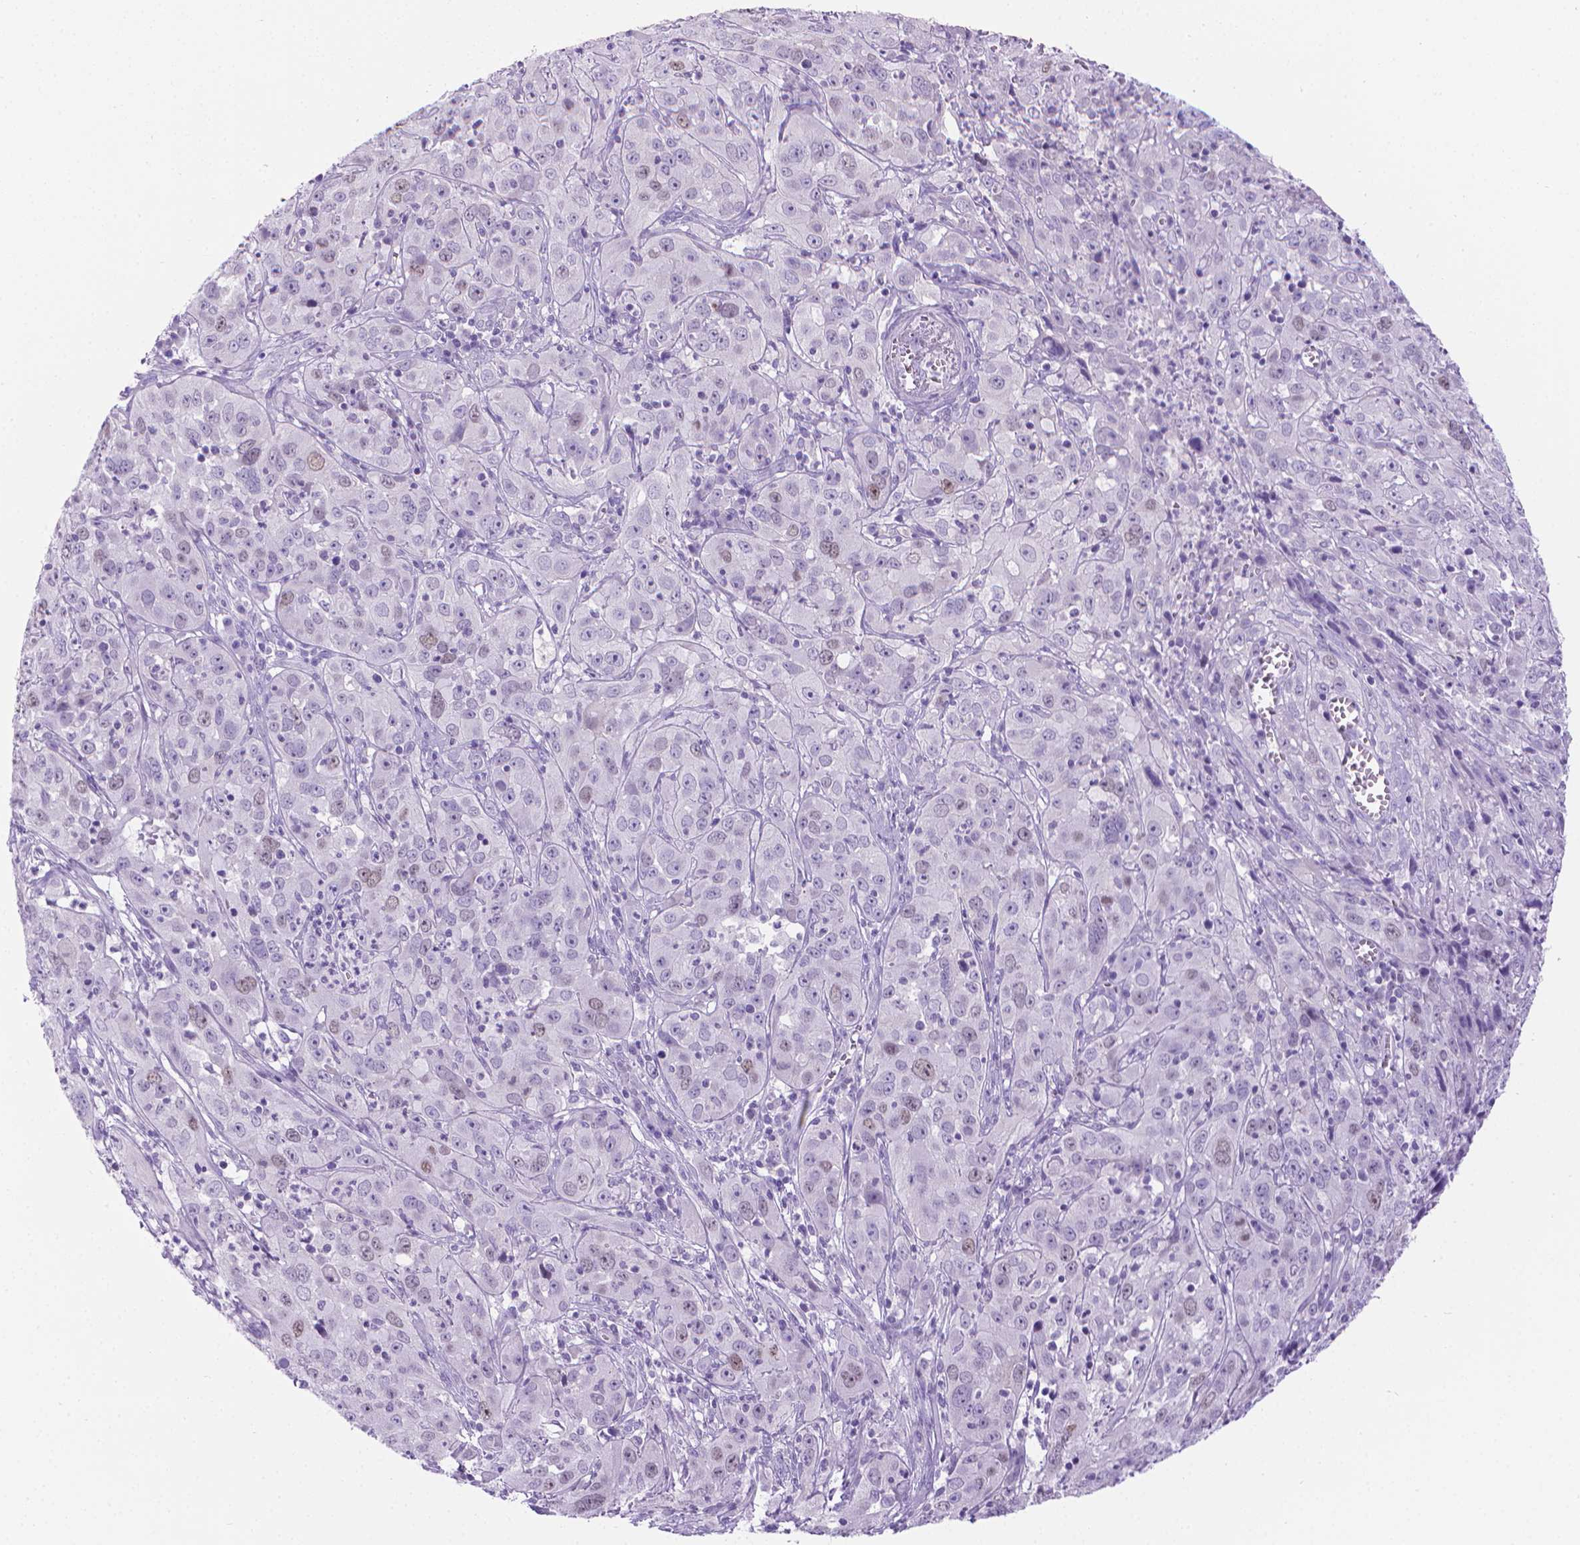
{"staining": {"intensity": "negative", "quantity": "none", "location": "none"}, "tissue": "cervical cancer", "cell_type": "Tumor cells", "image_type": "cancer", "snomed": [{"axis": "morphology", "description": "Squamous cell carcinoma, NOS"}, {"axis": "topography", "description": "Cervix"}], "caption": "The histopathology image shows no significant expression in tumor cells of cervical cancer.", "gene": "SPAG6", "patient": {"sex": "female", "age": 32}}